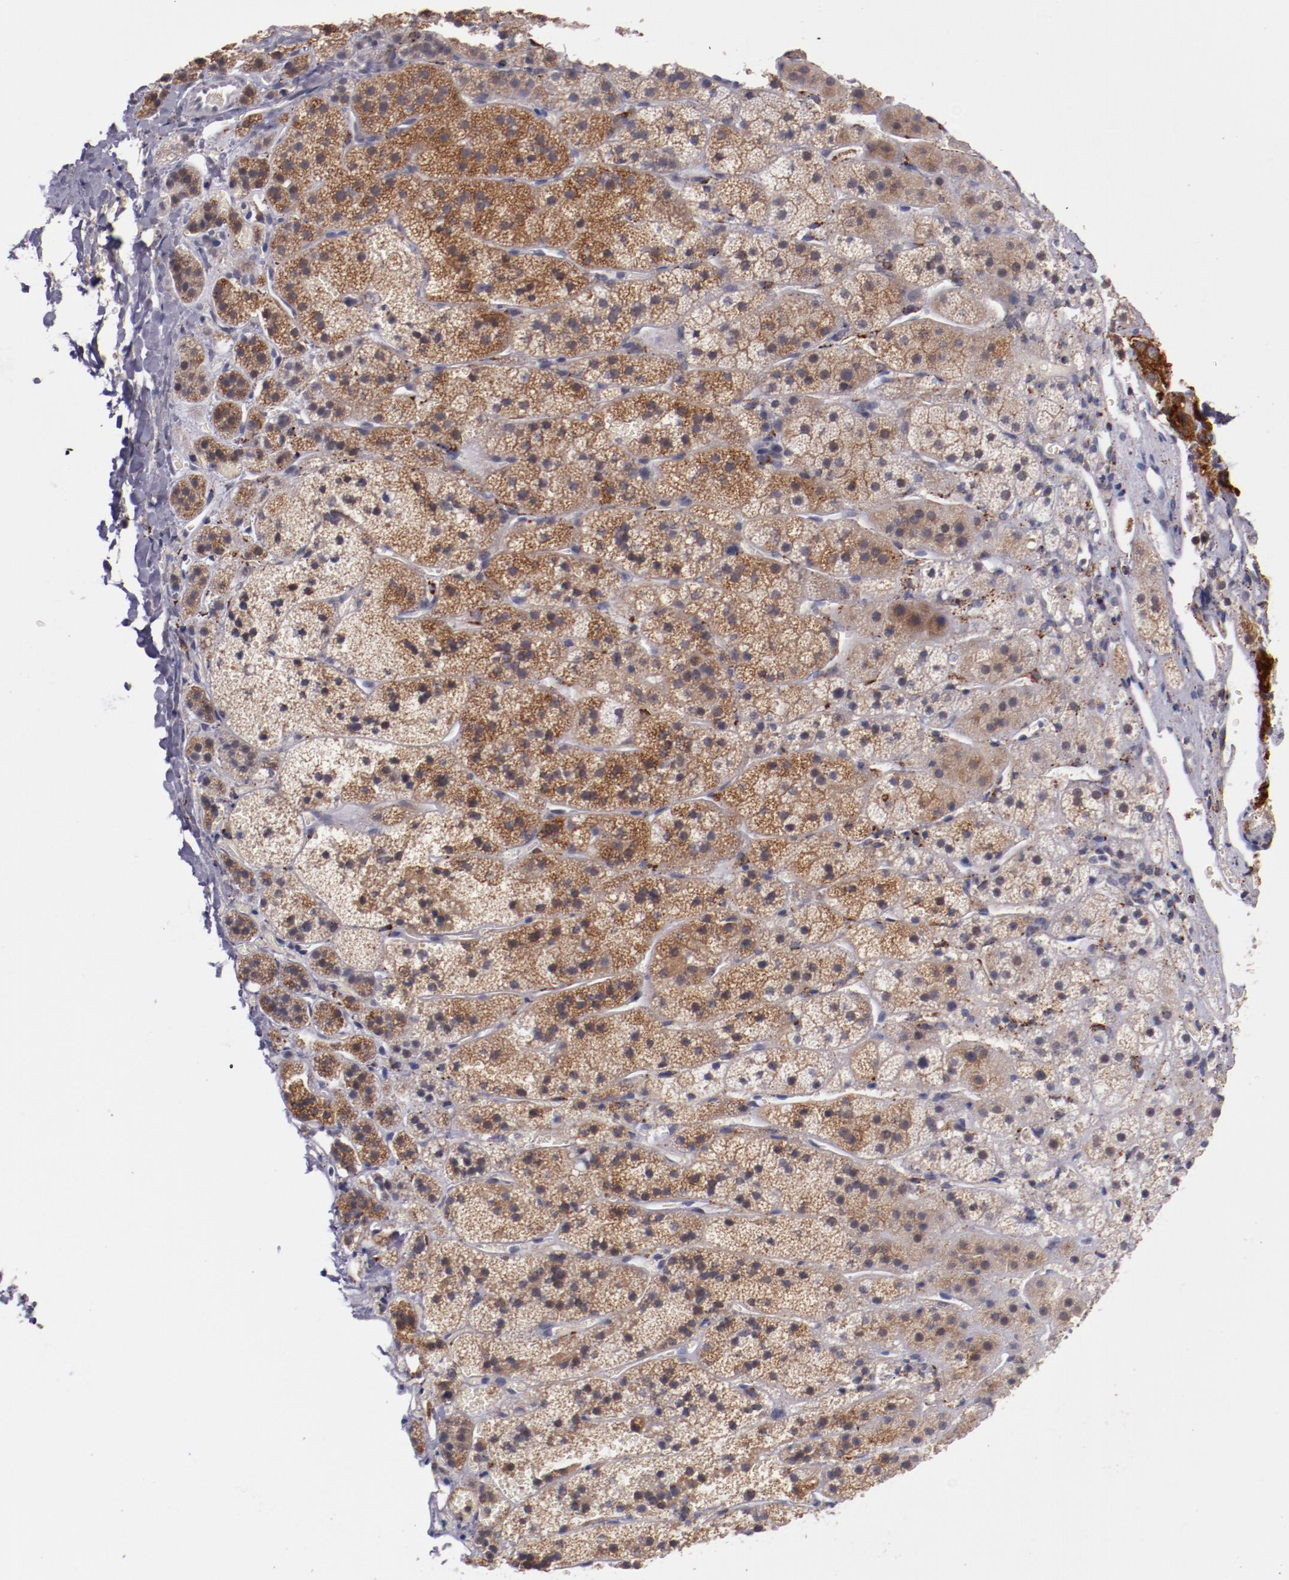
{"staining": {"intensity": "moderate", "quantity": ">75%", "location": "cytoplasmic/membranous"}, "tissue": "adrenal gland", "cell_type": "Glandular cells", "image_type": "normal", "snomed": [{"axis": "morphology", "description": "Normal tissue, NOS"}, {"axis": "topography", "description": "Adrenal gland"}], "caption": "Moderate cytoplasmic/membranous positivity is seen in about >75% of glandular cells in normal adrenal gland.", "gene": "SYP", "patient": {"sex": "female", "age": 44}}